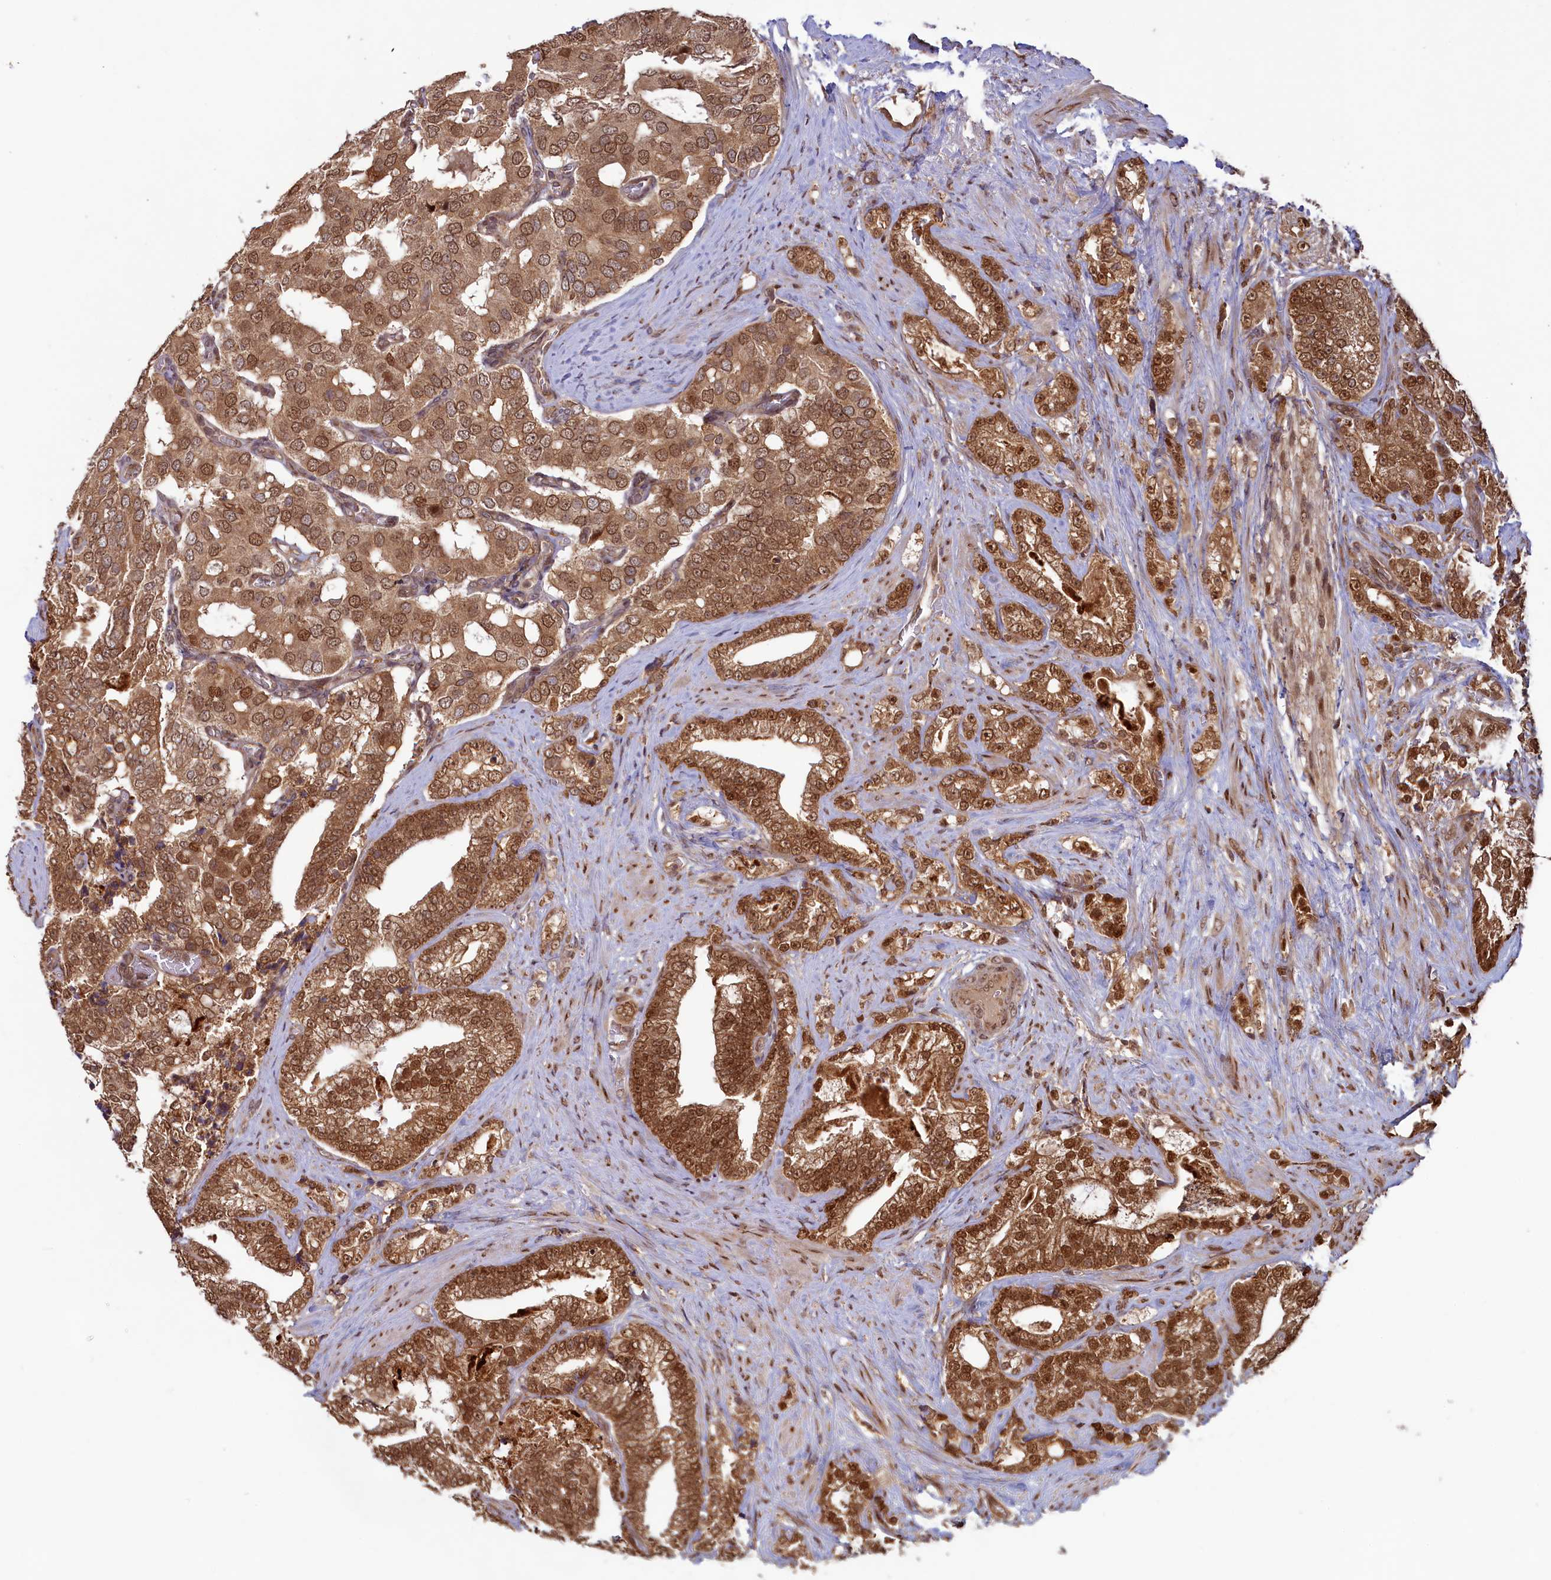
{"staining": {"intensity": "moderate", "quantity": ">75%", "location": "cytoplasmic/membranous,nuclear"}, "tissue": "prostate cancer", "cell_type": "Tumor cells", "image_type": "cancer", "snomed": [{"axis": "morphology", "description": "Adenocarcinoma, High grade"}, {"axis": "topography", "description": "Prostate and seminal vesicle, NOS"}], "caption": "Adenocarcinoma (high-grade) (prostate) stained with DAB (3,3'-diaminobenzidine) IHC demonstrates medium levels of moderate cytoplasmic/membranous and nuclear positivity in about >75% of tumor cells.", "gene": "NAE1", "patient": {"sex": "male", "age": 67}}